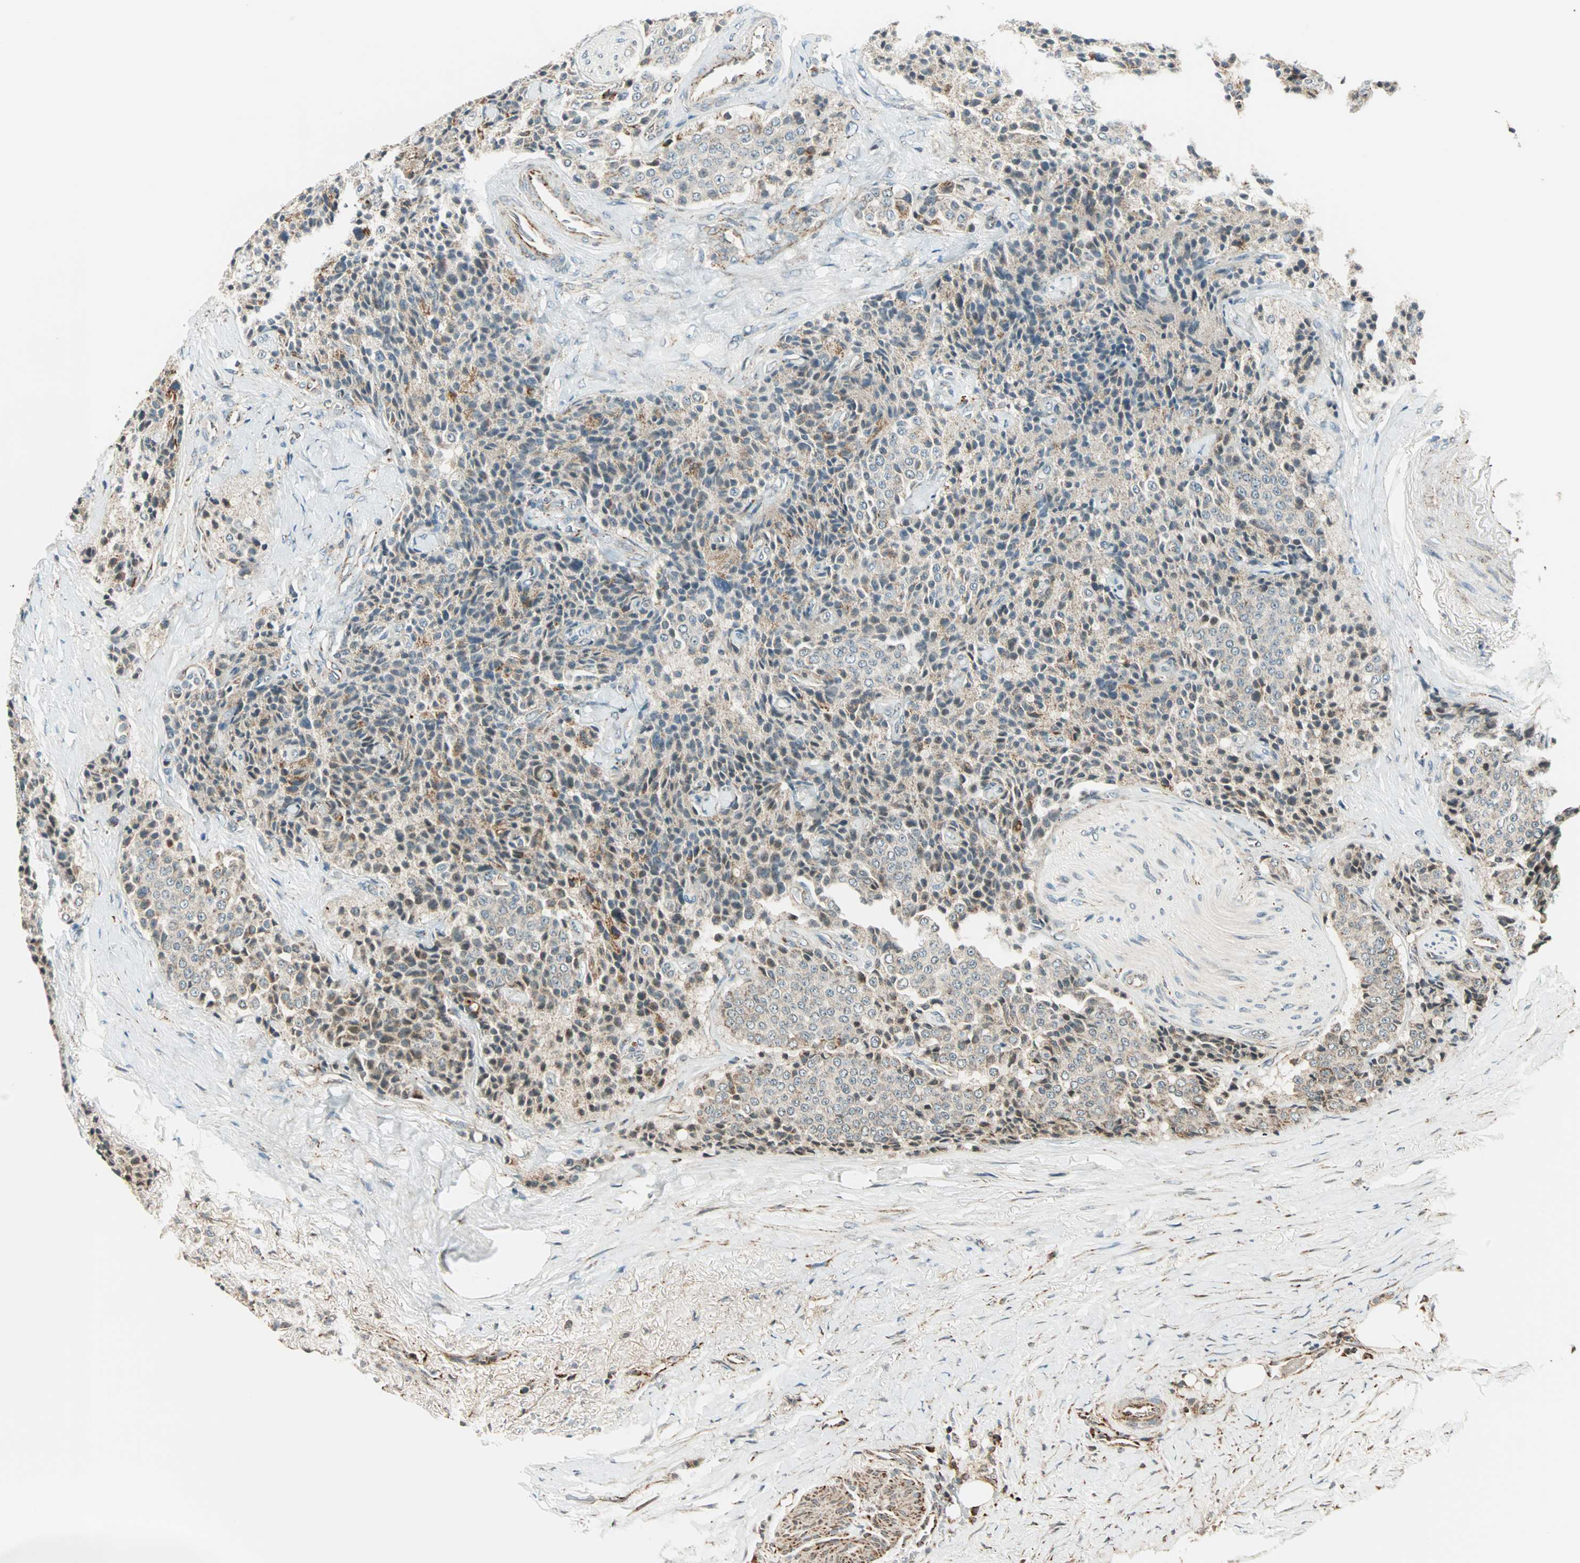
{"staining": {"intensity": "weak", "quantity": "<25%", "location": "cytoplasmic/membranous"}, "tissue": "carcinoid", "cell_type": "Tumor cells", "image_type": "cancer", "snomed": [{"axis": "morphology", "description": "Carcinoid, malignant, NOS"}, {"axis": "topography", "description": "Colon"}], "caption": "IHC of human carcinoid reveals no staining in tumor cells.", "gene": "SPRY4", "patient": {"sex": "female", "age": 61}}